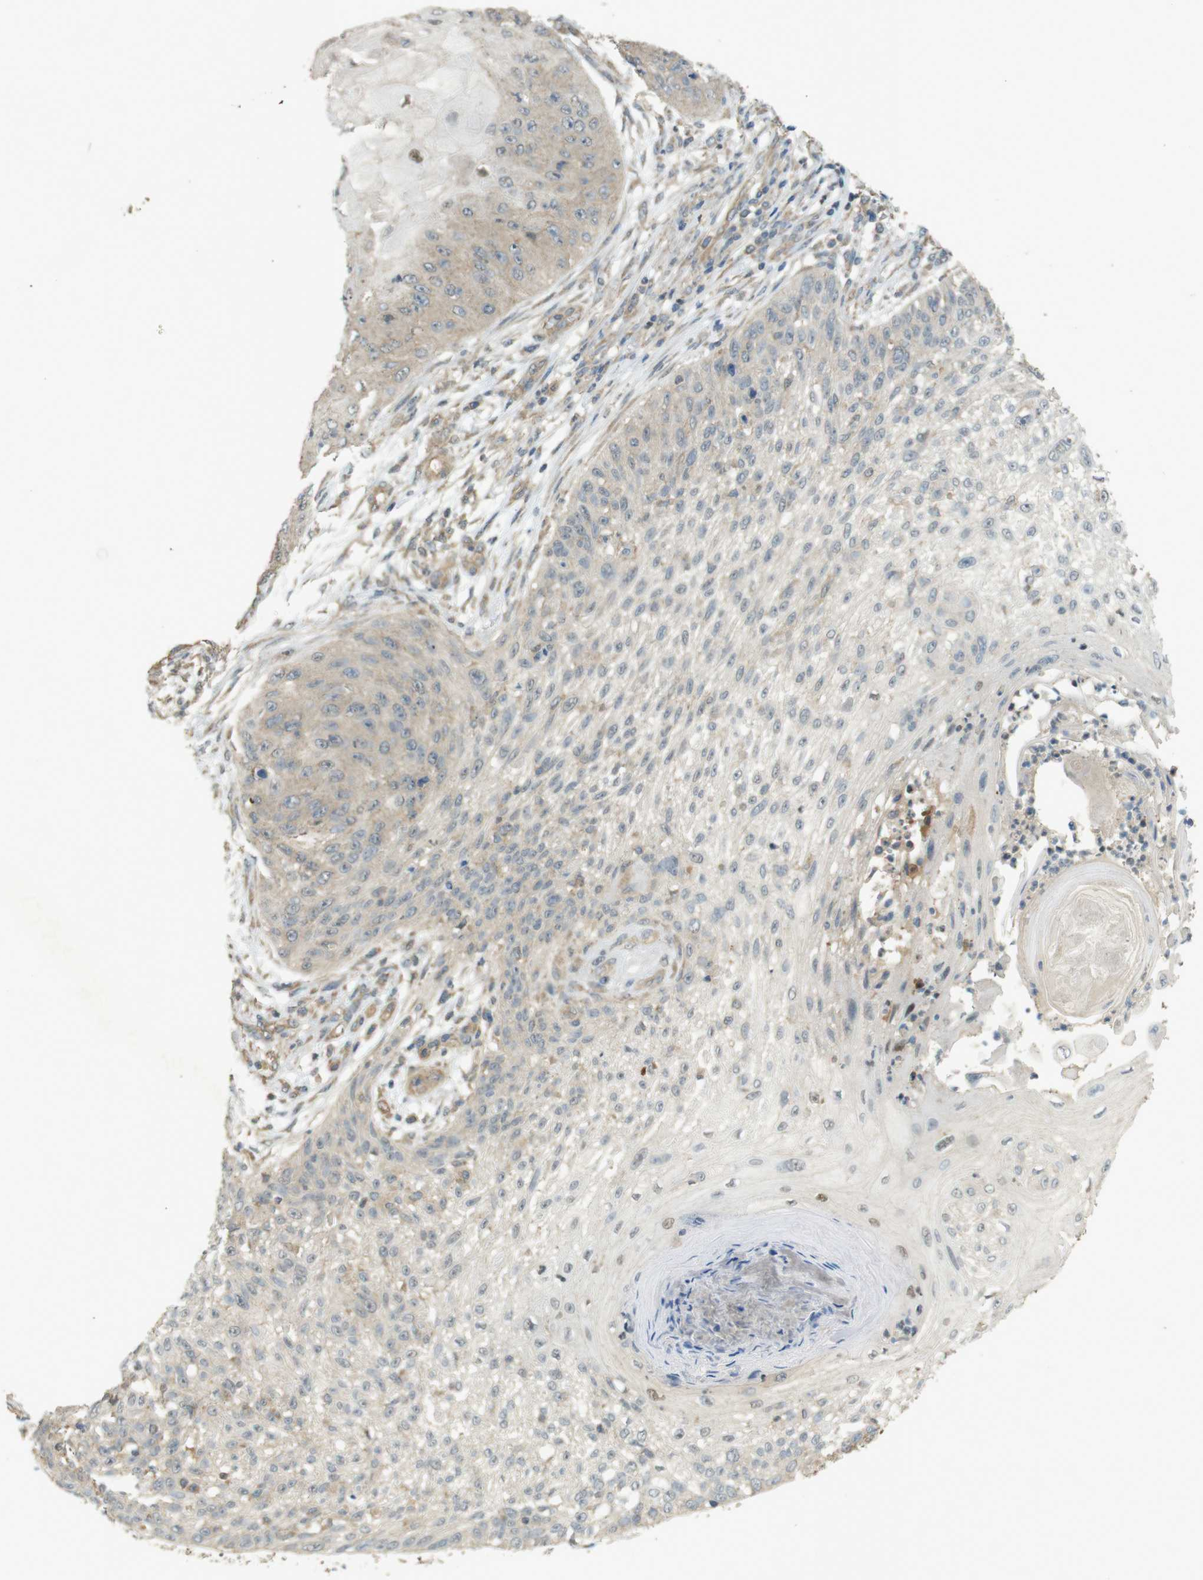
{"staining": {"intensity": "weak", "quantity": "<25%", "location": "cytoplasmic/membranous"}, "tissue": "skin cancer", "cell_type": "Tumor cells", "image_type": "cancer", "snomed": [{"axis": "morphology", "description": "Squamous cell carcinoma, NOS"}, {"axis": "topography", "description": "Skin"}], "caption": "Squamous cell carcinoma (skin) was stained to show a protein in brown. There is no significant expression in tumor cells.", "gene": "ZDHHC20", "patient": {"sex": "female", "age": 80}}